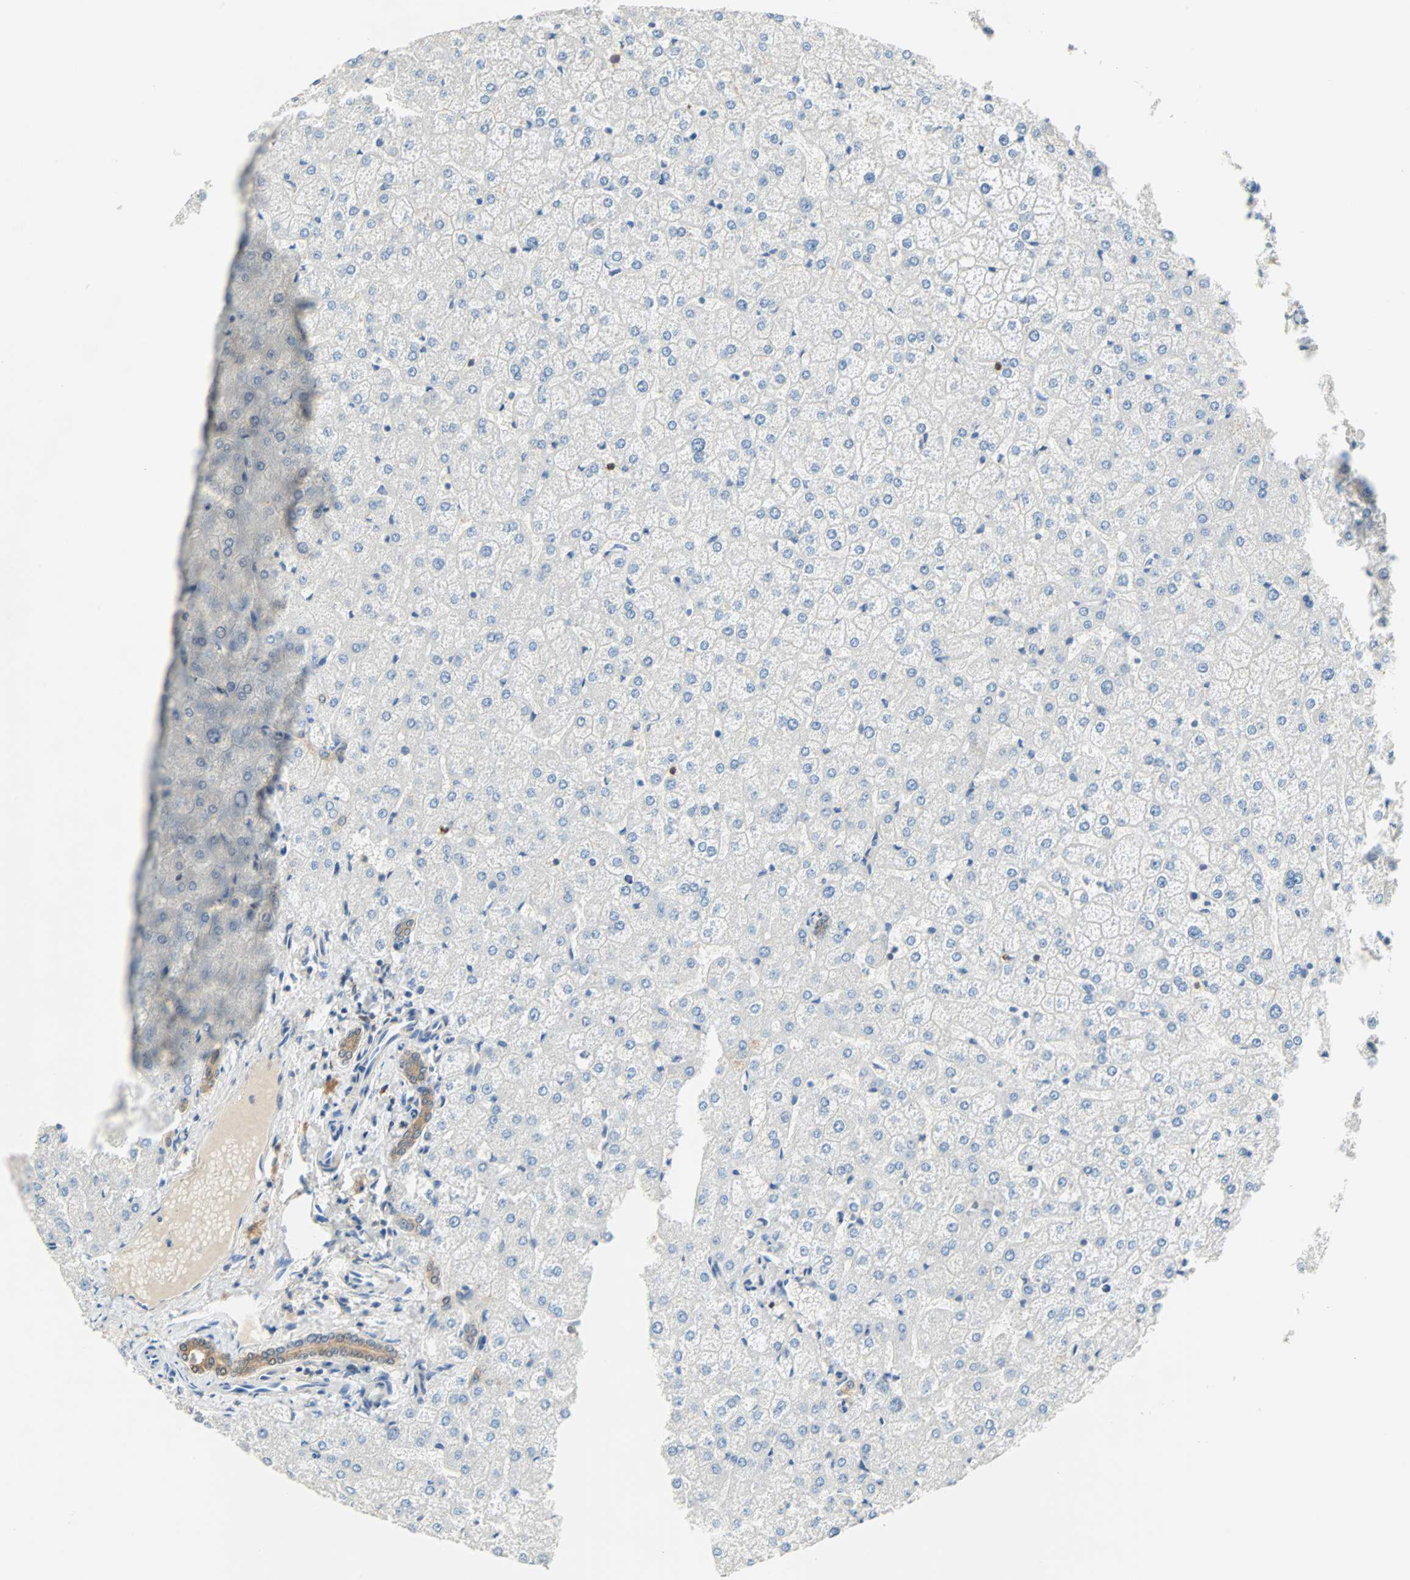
{"staining": {"intensity": "moderate", "quantity": ">75%", "location": "cytoplasmic/membranous"}, "tissue": "liver", "cell_type": "Cholangiocytes", "image_type": "normal", "snomed": [{"axis": "morphology", "description": "Normal tissue, NOS"}, {"axis": "topography", "description": "Liver"}], "caption": "The micrograph displays staining of normal liver, revealing moderate cytoplasmic/membranous protein positivity (brown color) within cholangiocytes.", "gene": "TNFRSF12A", "patient": {"sex": "female", "age": 32}}